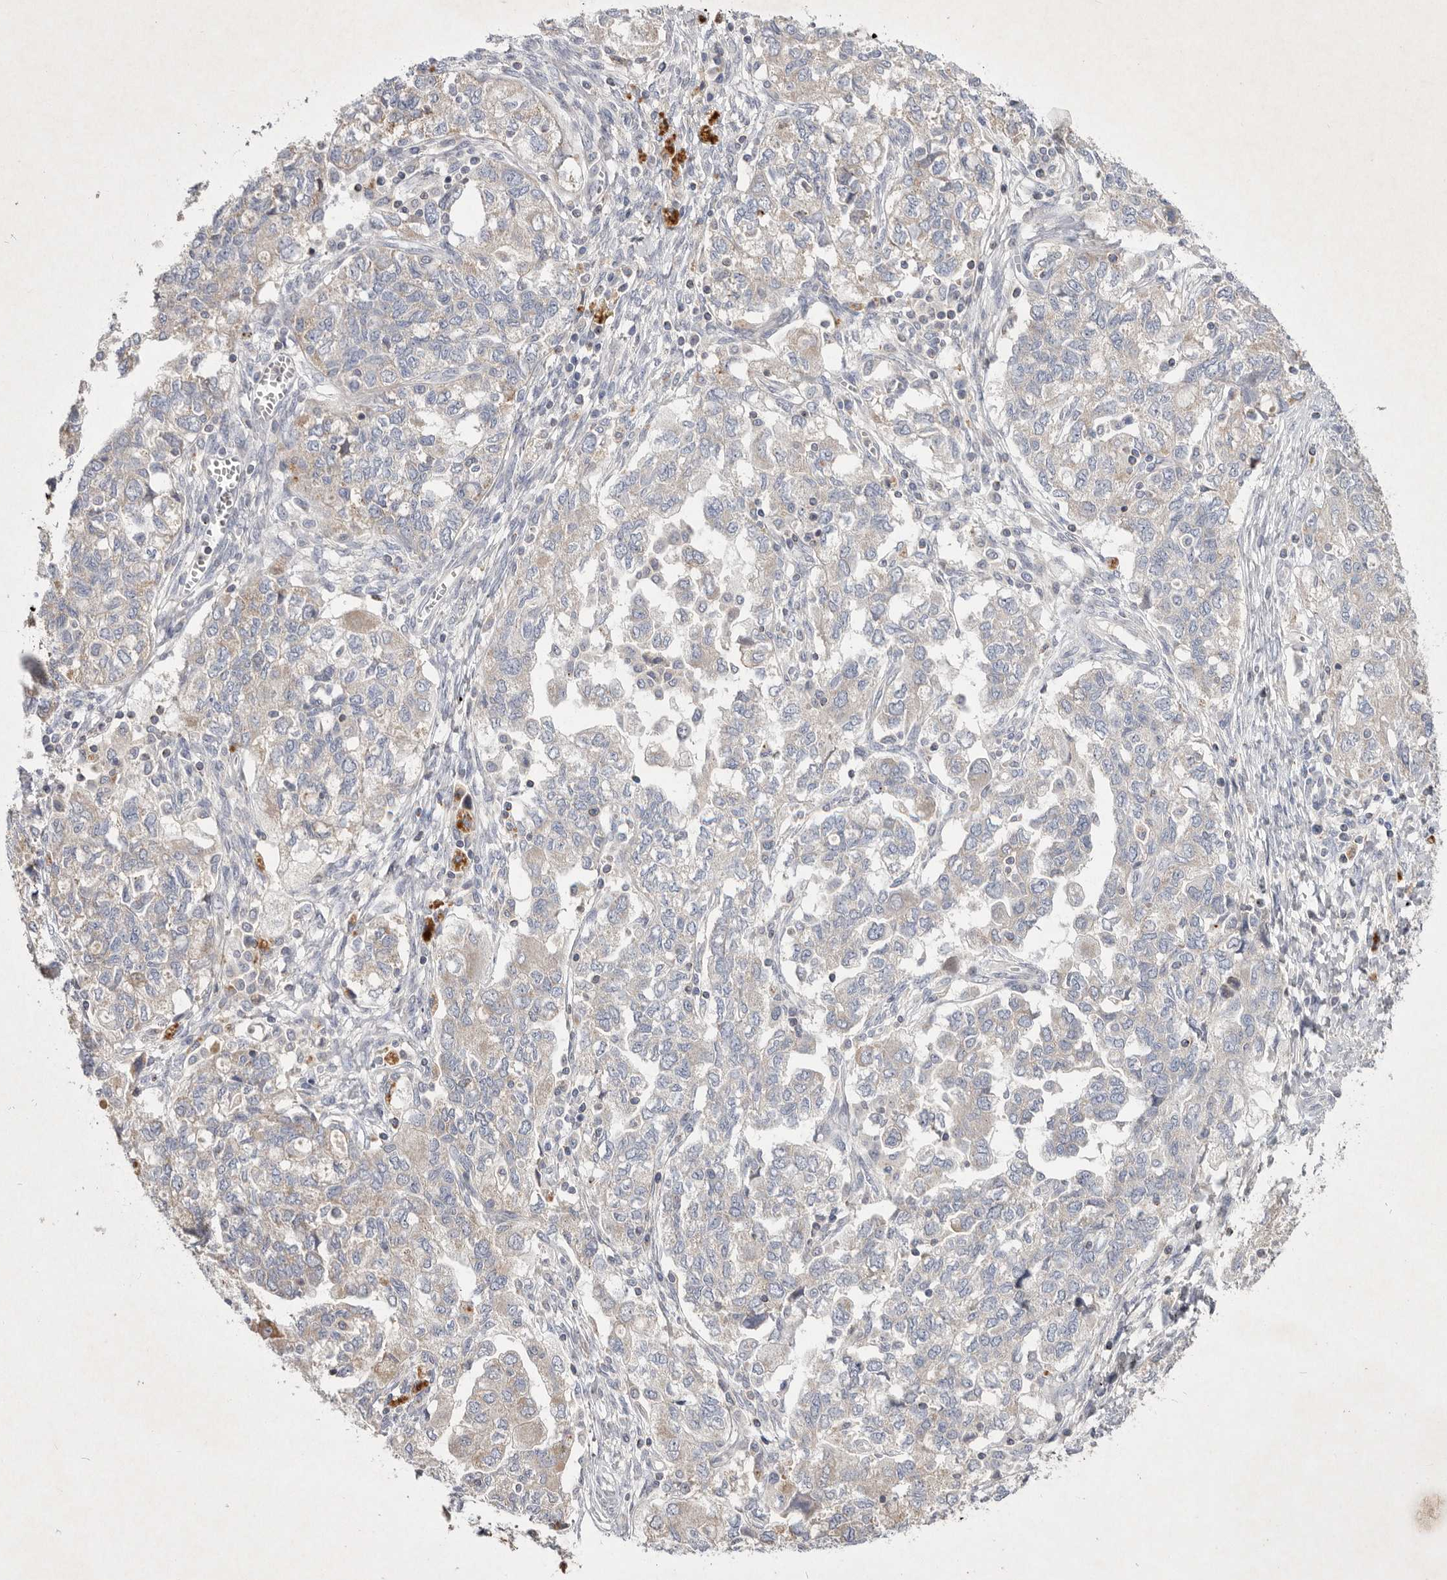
{"staining": {"intensity": "negative", "quantity": "none", "location": "none"}, "tissue": "ovarian cancer", "cell_type": "Tumor cells", "image_type": "cancer", "snomed": [{"axis": "morphology", "description": "Carcinoma, NOS"}, {"axis": "morphology", "description": "Cystadenocarcinoma, serous, NOS"}, {"axis": "topography", "description": "Ovary"}], "caption": "DAB (3,3'-diaminobenzidine) immunohistochemical staining of carcinoma (ovarian) displays no significant expression in tumor cells. The staining was performed using DAB to visualize the protein expression in brown, while the nuclei were stained in blue with hematoxylin (Magnification: 20x).", "gene": "TNFSF14", "patient": {"sex": "female", "age": 69}}